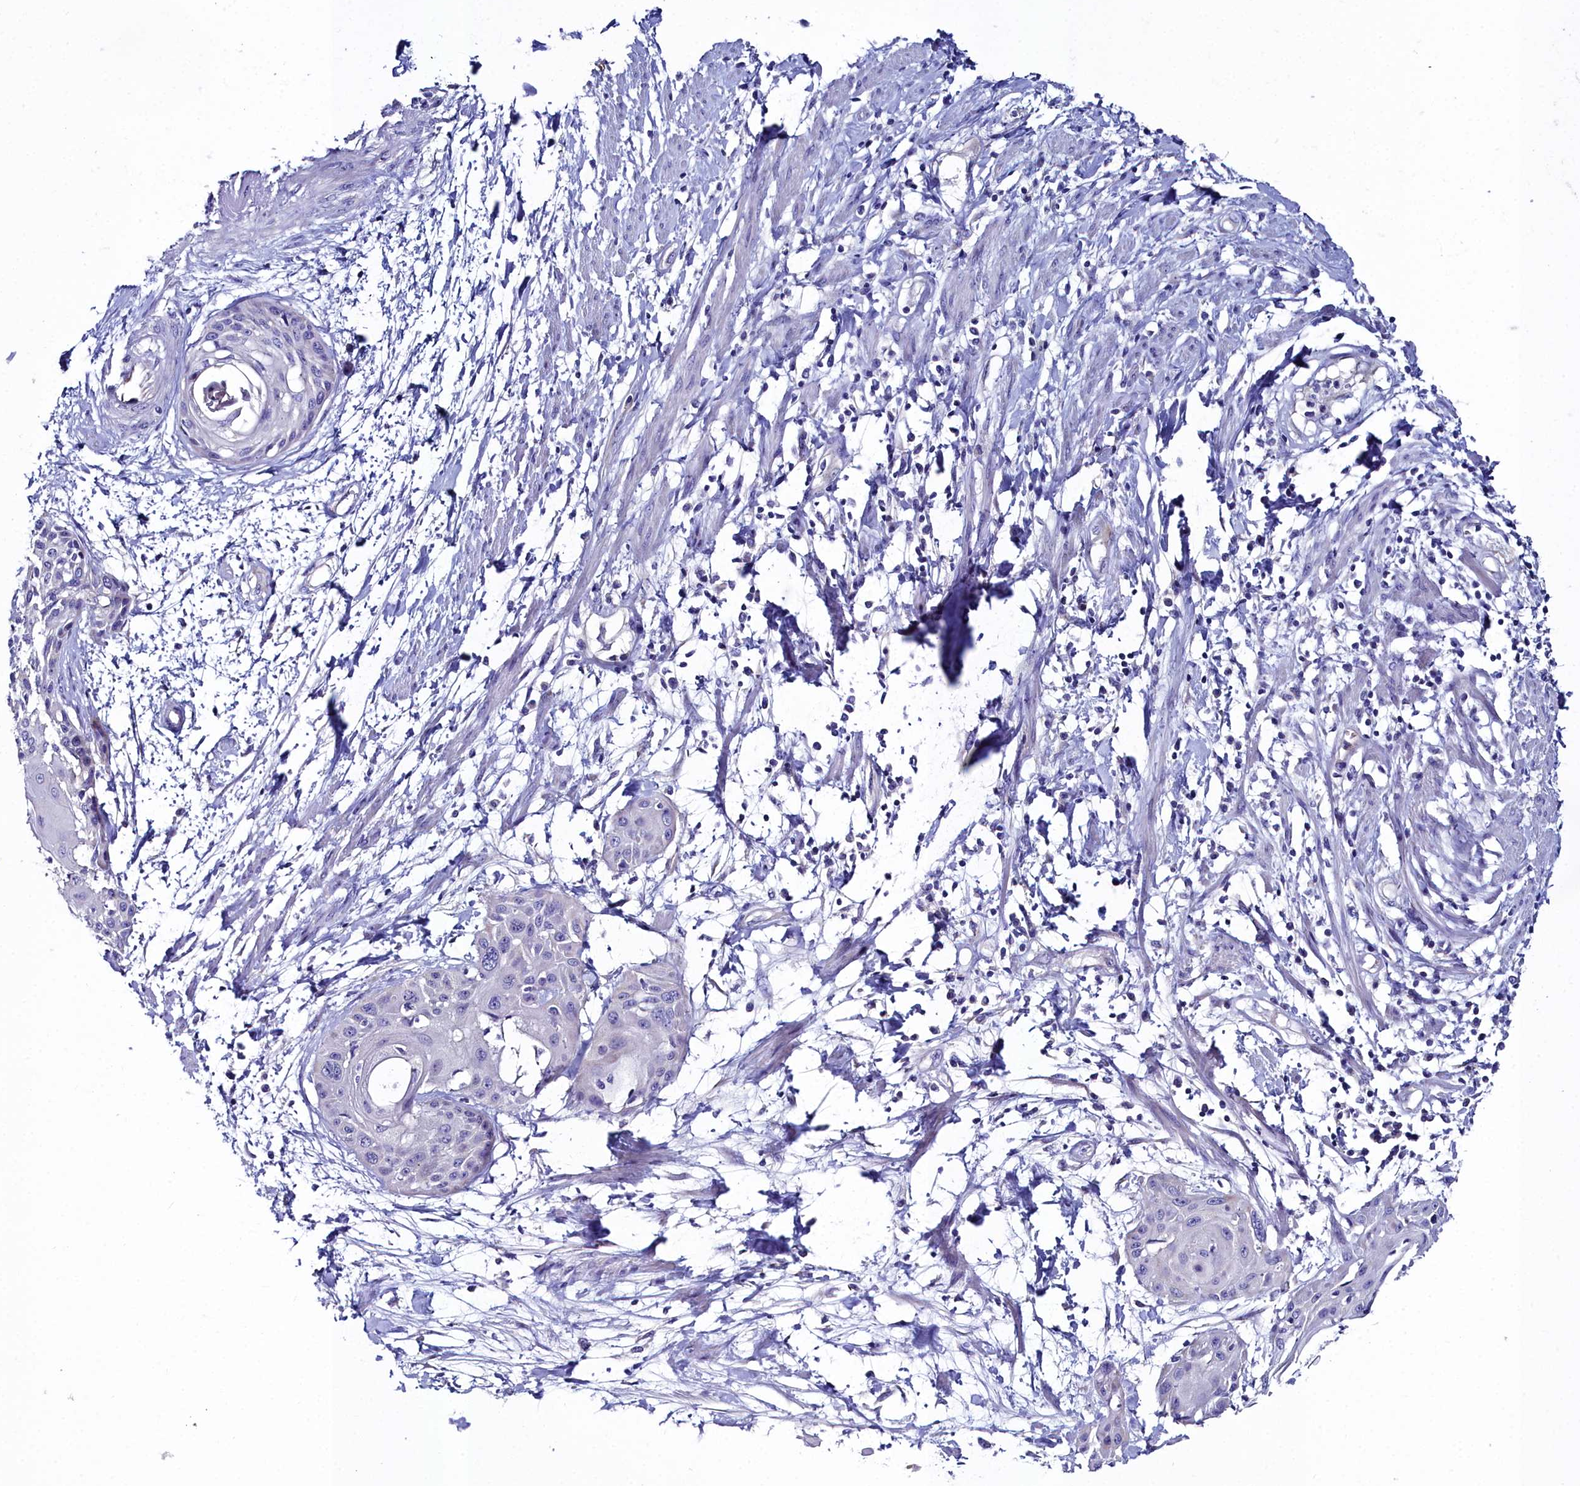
{"staining": {"intensity": "negative", "quantity": "none", "location": "none"}, "tissue": "cervical cancer", "cell_type": "Tumor cells", "image_type": "cancer", "snomed": [{"axis": "morphology", "description": "Squamous cell carcinoma, NOS"}, {"axis": "topography", "description": "Cervix"}], "caption": "Tumor cells are negative for protein expression in human cervical cancer. (Stains: DAB IHC with hematoxylin counter stain, Microscopy: brightfield microscopy at high magnification).", "gene": "SLC49A3", "patient": {"sex": "female", "age": 57}}